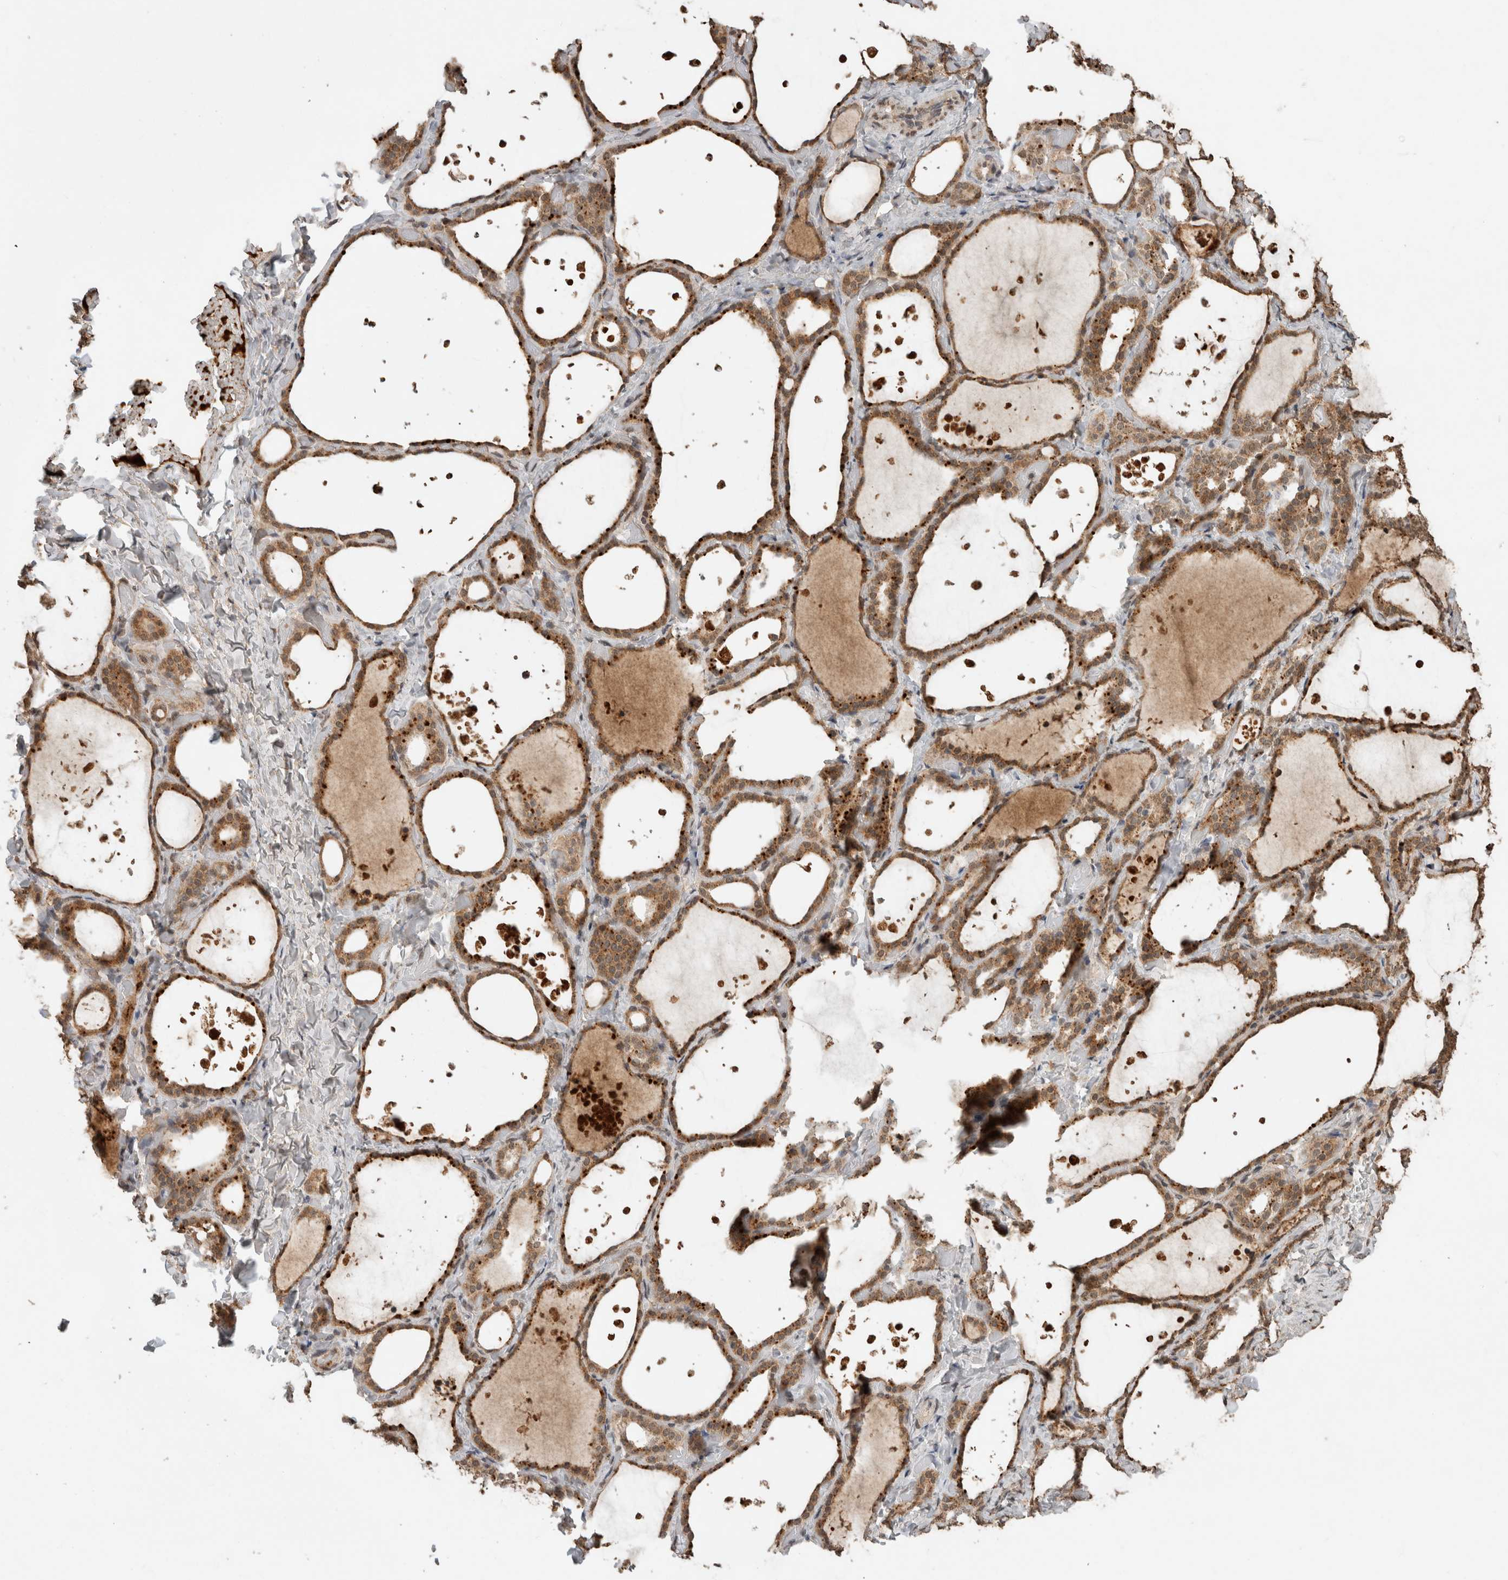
{"staining": {"intensity": "moderate", "quantity": ">75%", "location": "cytoplasmic/membranous"}, "tissue": "thyroid gland", "cell_type": "Glandular cells", "image_type": "normal", "snomed": [{"axis": "morphology", "description": "Normal tissue, NOS"}, {"axis": "topography", "description": "Thyroid gland"}], "caption": "The image shows a brown stain indicating the presence of a protein in the cytoplasmic/membranous of glandular cells in thyroid gland.", "gene": "FAM3A", "patient": {"sex": "female", "age": 44}}